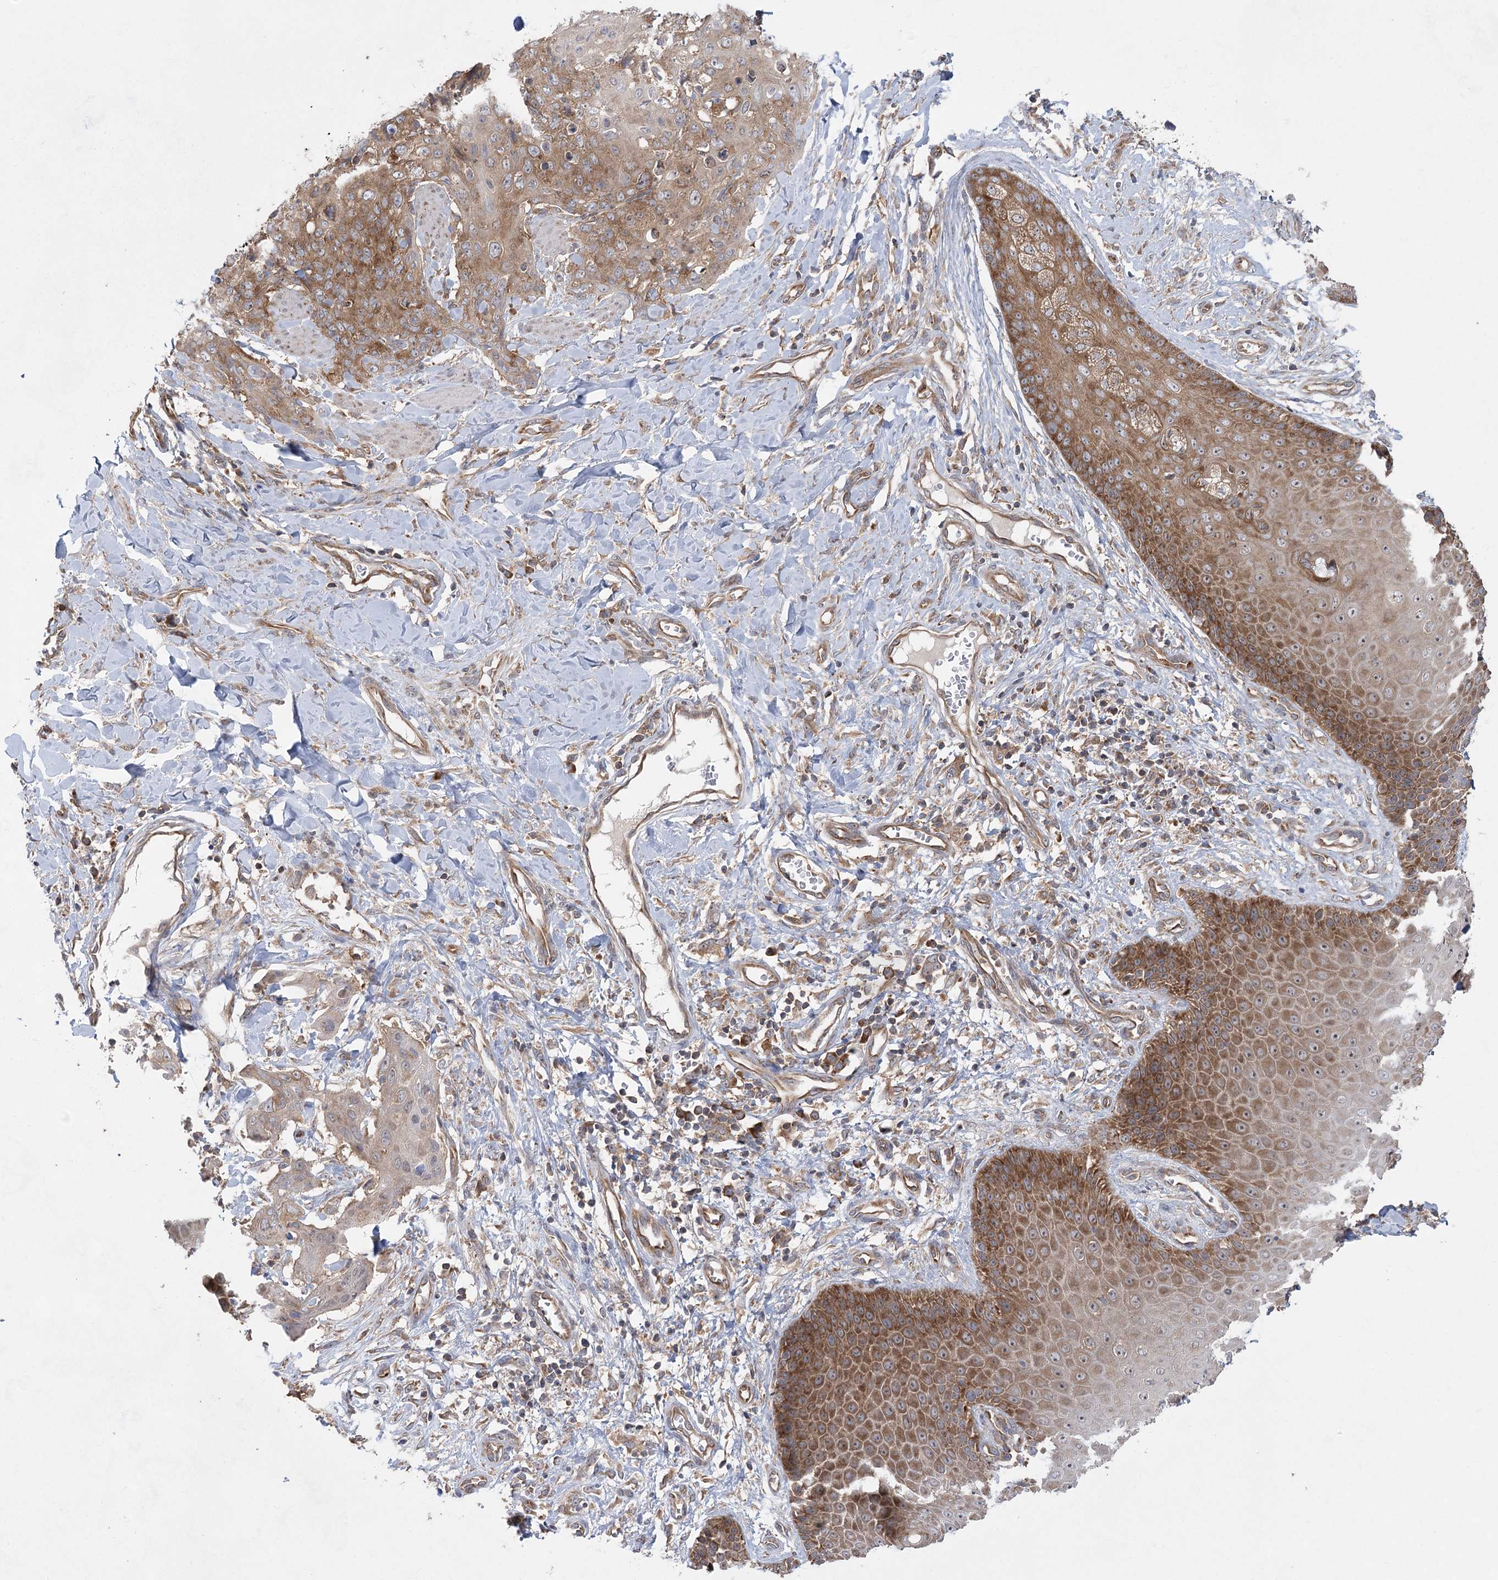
{"staining": {"intensity": "moderate", "quantity": ">75%", "location": "cytoplasmic/membranous"}, "tissue": "skin cancer", "cell_type": "Tumor cells", "image_type": "cancer", "snomed": [{"axis": "morphology", "description": "Squamous cell carcinoma, NOS"}, {"axis": "topography", "description": "Skin"}, {"axis": "topography", "description": "Vulva"}], "caption": "Skin cancer (squamous cell carcinoma) stained with a brown dye shows moderate cytoplasmic/membranous positive staining in about >75% of tumor cells.", "gene": "EIF3A", "patient": {"sex": "female", "age": 85}}